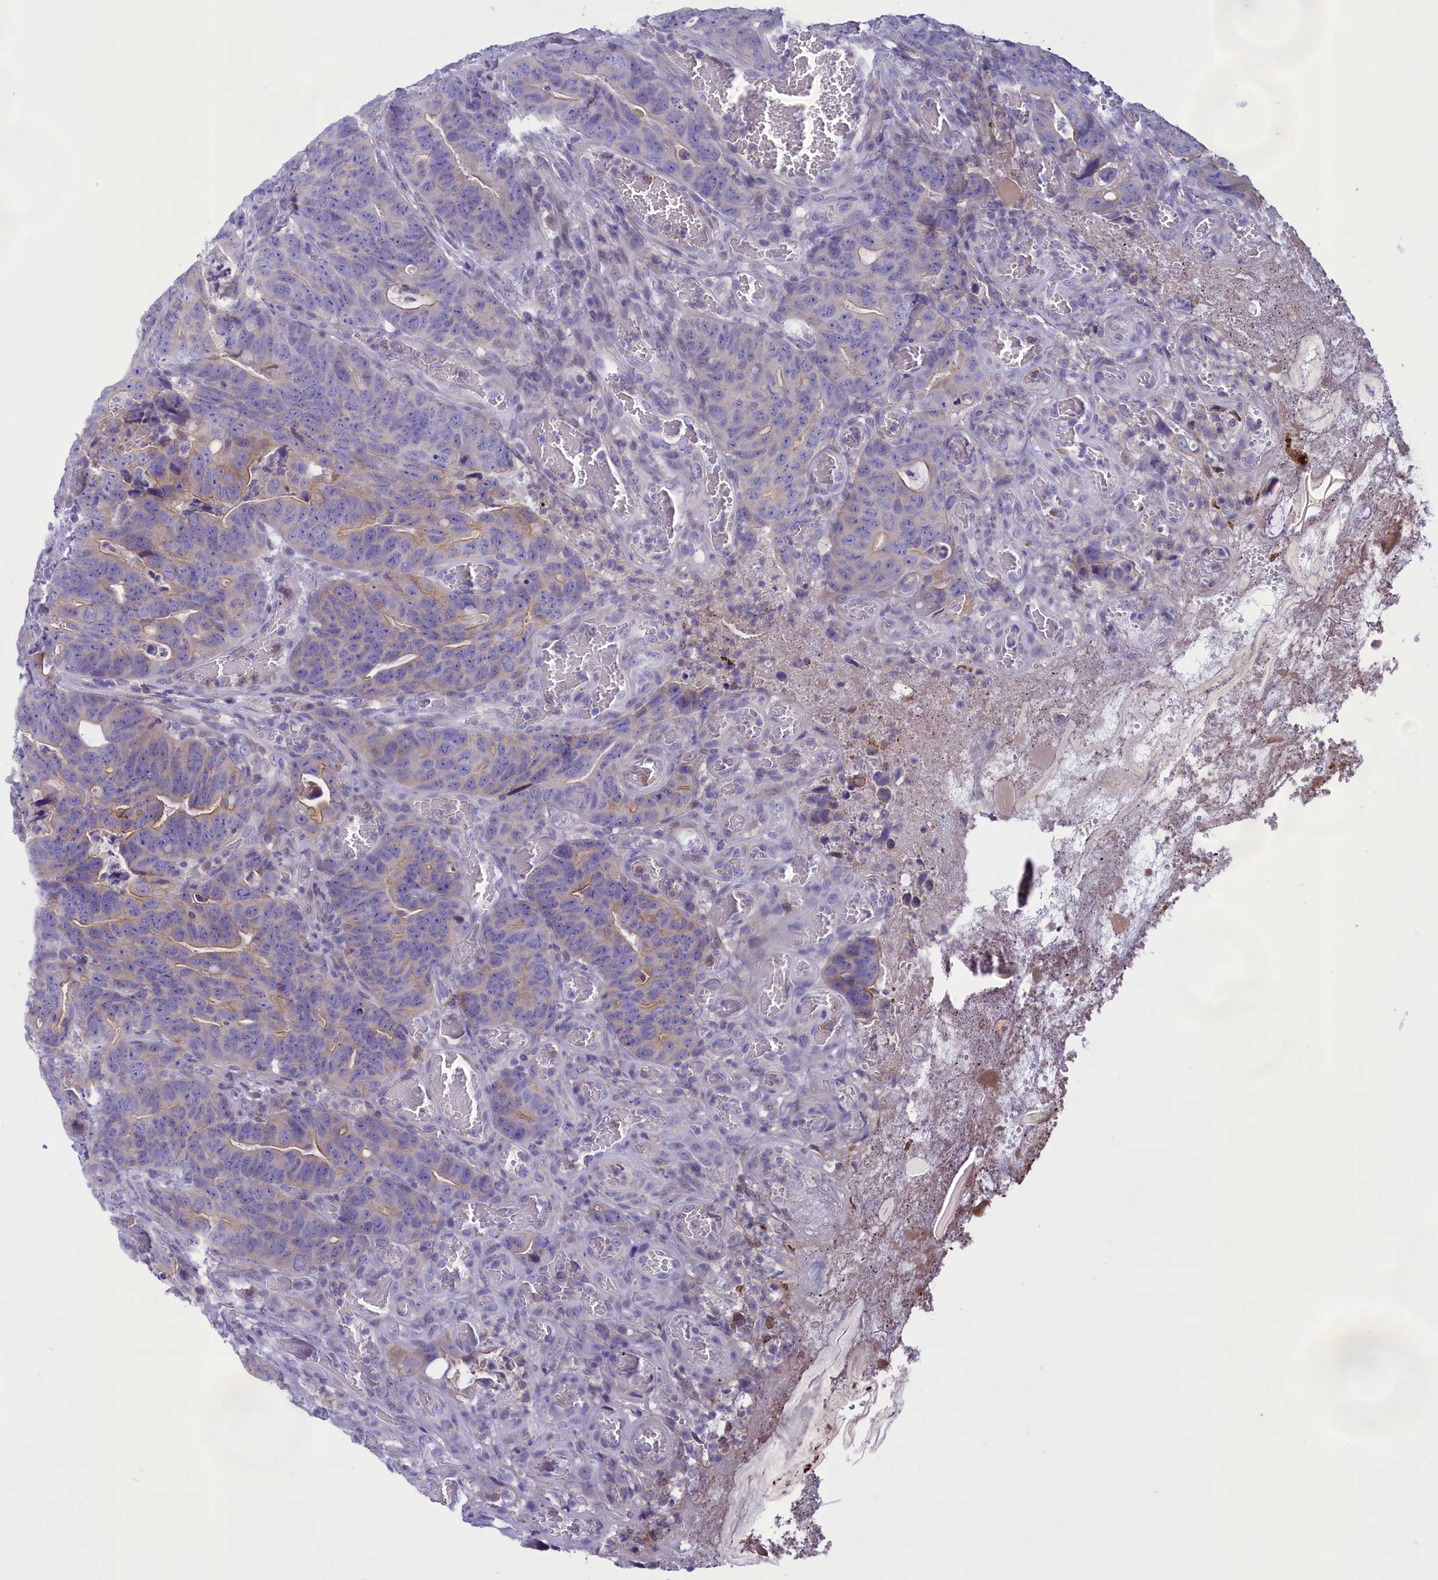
{"staining": {"intensity": "weak", "quantity": "<25%", "location": "cytoplasmic/membranous"}, "tissue": "colorectal cancer", "cell_type": "Tumor cells", "image_type": "cancer", "snomed": [{"axis": "morphology", "description": "Adenocarcinoma, NOS"}, {"axis": "topography", "description": "Colon"}], "caption": "Protein analysis of colorectal cancer (adenocarcinoma) shows no significant staining in tumor cells.", "gene": "CORO2A", "patient": {"sex": "female", "age": 82}}